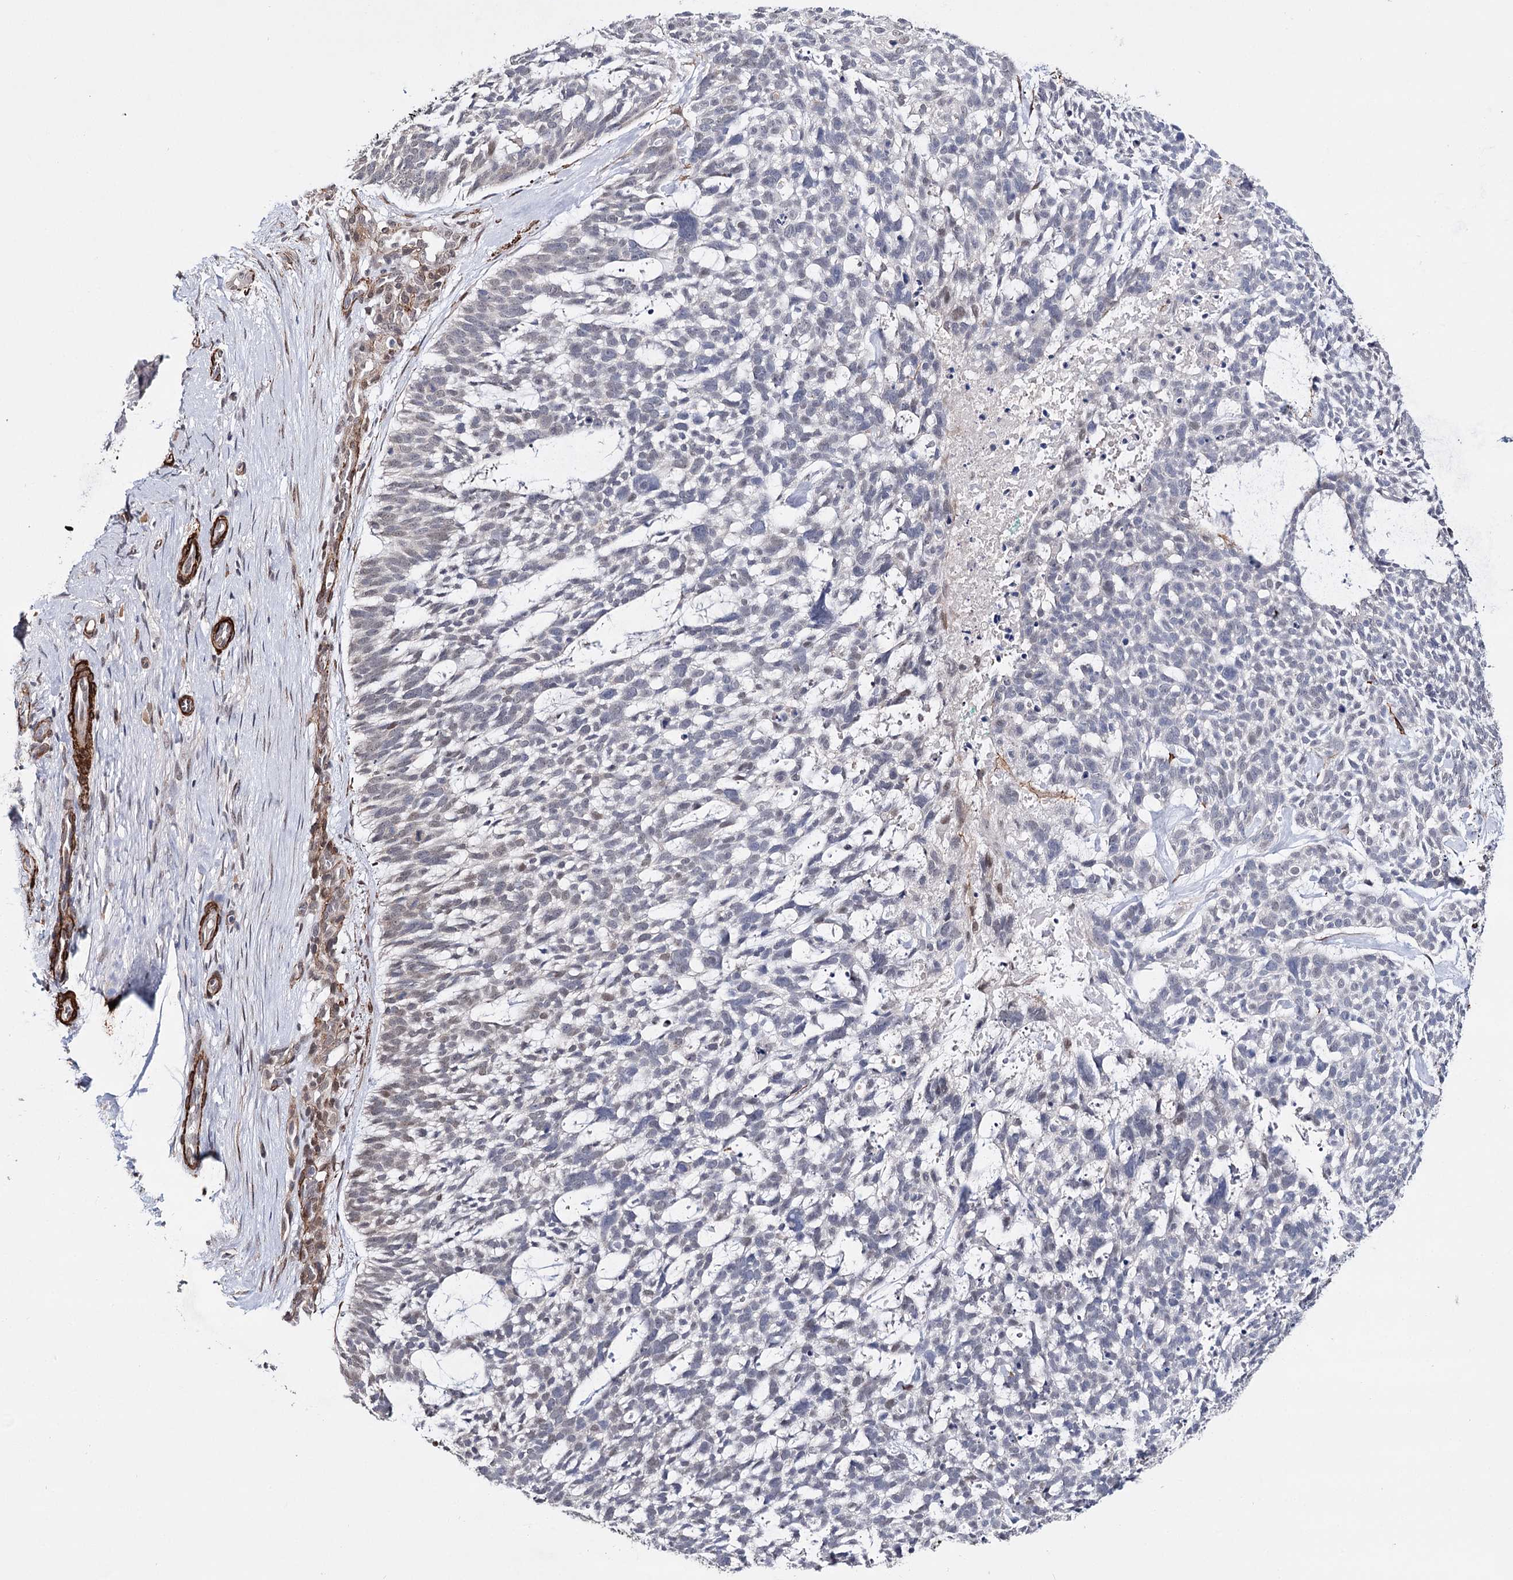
{"staining": {"intensity": "negative", "quantity": "none", "location": "none"}, "tissue": "skin cancer", "cell_type": "Tumor cells", "image_type": "cancer", "snomed": [{"axis": "morphology", "description": "Basal cell carcinoma"}, {"axis": "topography", "description": "Skin"}], "caption": "DAB (3,3'-diaminobenzidine) immunohistochemical staining of skin basal cell carcinoma exhibits no significant positivity in tumor cells. (DAB (3,3'-diaminobenzidine) immunohistochemistry visualized using brightfield microscopy, high magnification).", "gene": "CFAP46", "patient": {"sex": "male", "age": 88}}